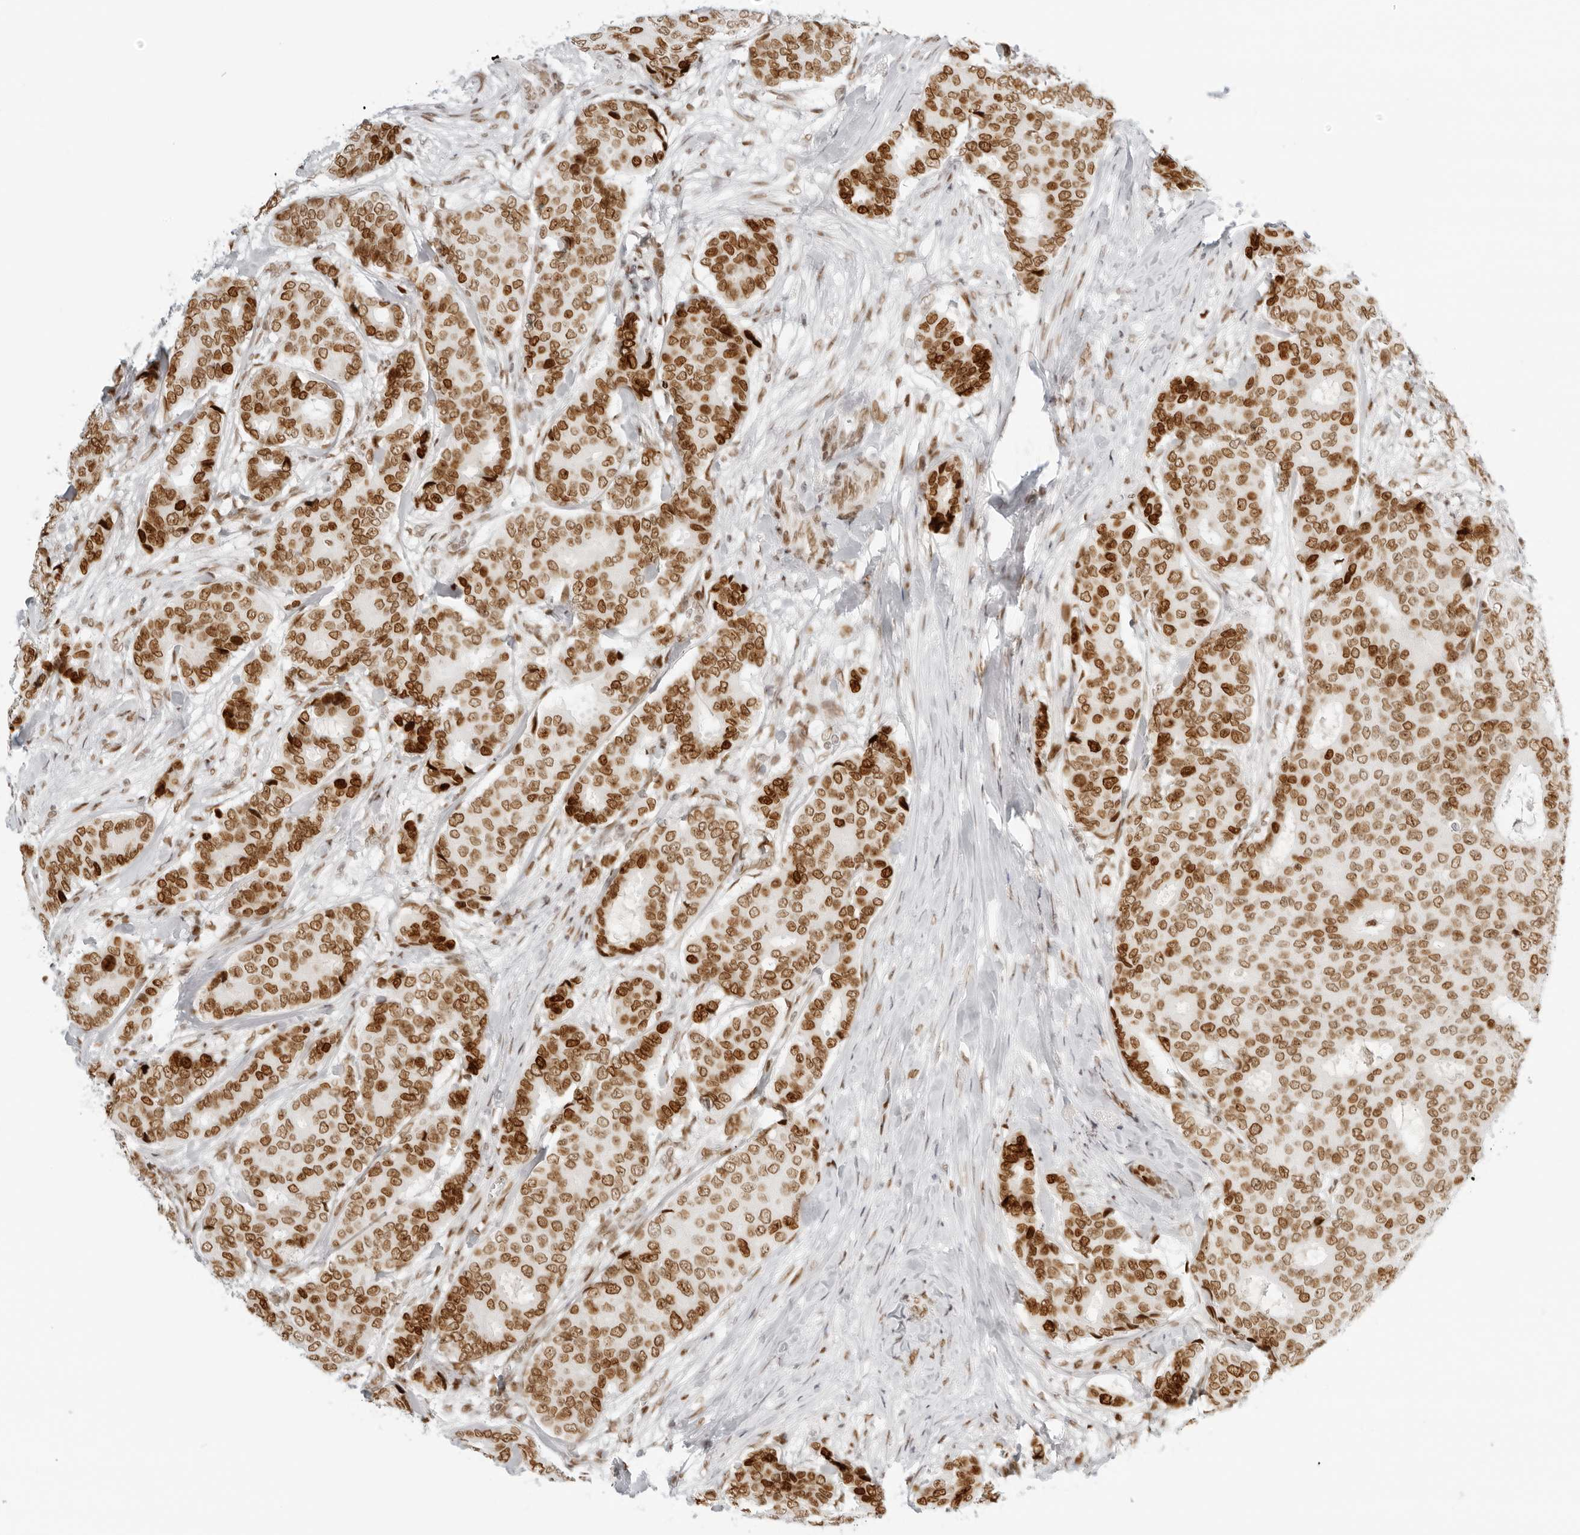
{"staining": {"intensity": "moderate", "quantity": ">75%", "location": "nuclear"}, "tissue": "breast cancer", "cell_type": "Tumor cells", "image_type": "cancer", "snomed": [{"axis": "morphology", "description": "Duct carcinoma"}, {"axis": "topography", "description": "Breast"}], "caption": "Immunohistochemical staining of human breast intraductal carcinoma displays moderate nuclear protein expression in about >75% of tumor cells.", "gene": "RCC1", "patient": {"sex": "female", "age": 75}}